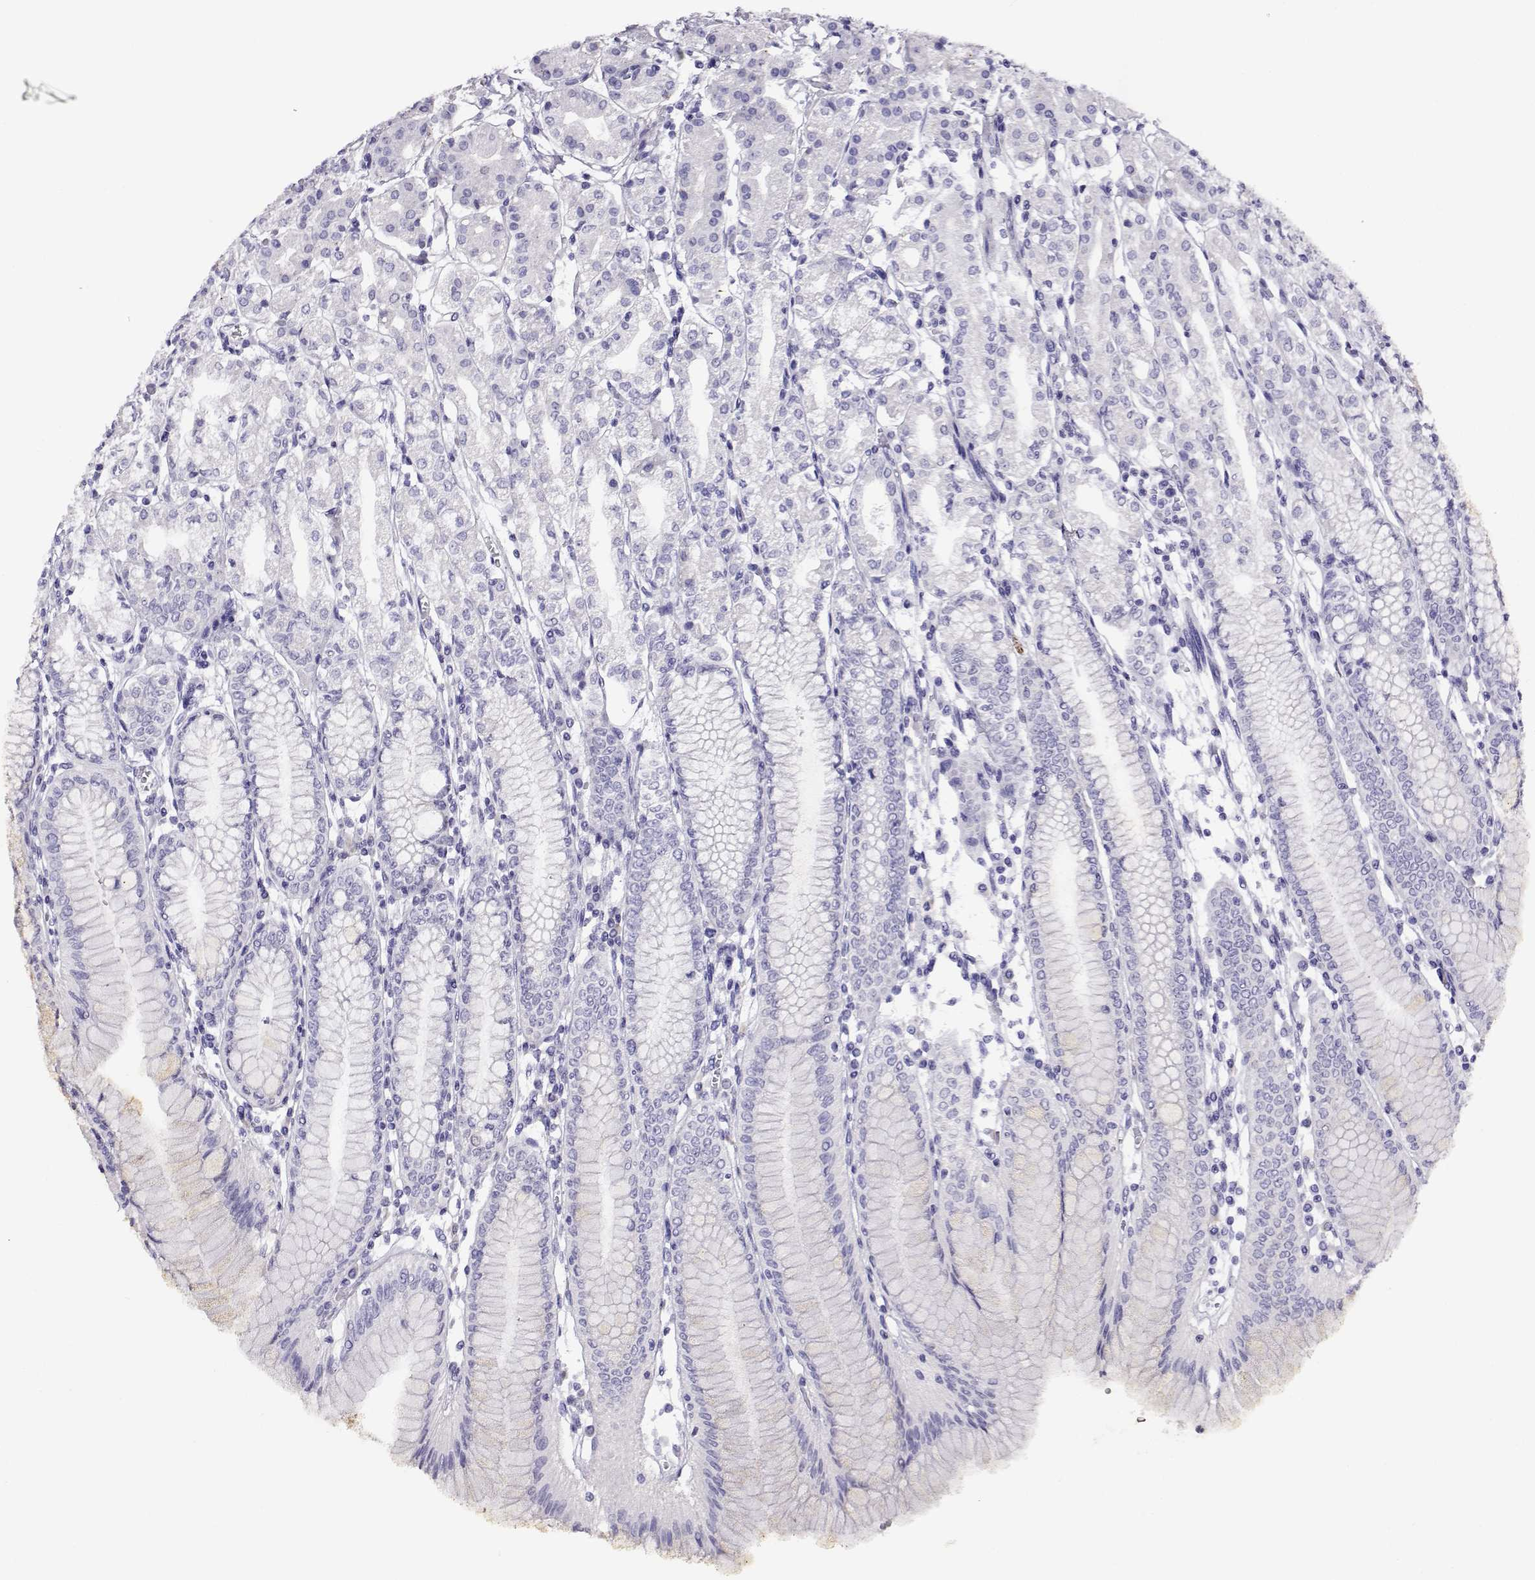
{"staining": {"intensity": "negative", "quantity": "none", "location": "none"}, "tissue": "stomach", "cell_type": "Glandular cells", "image_type": "normal", "snomed": [{"axis": "morphology", "description": "Normal tissue, NOS"}, {"axis": "topography", "description": "Skeletal muscle"}, {"axis": "topography", "description": "Stomach"}], "caption": "Human stomach stained for a protein using immunohistochemistry (IHC) exhibits no expression in glandular cells.", "gene": "RHOXF2B", "patient": {"sex": "female", "age": 57}}